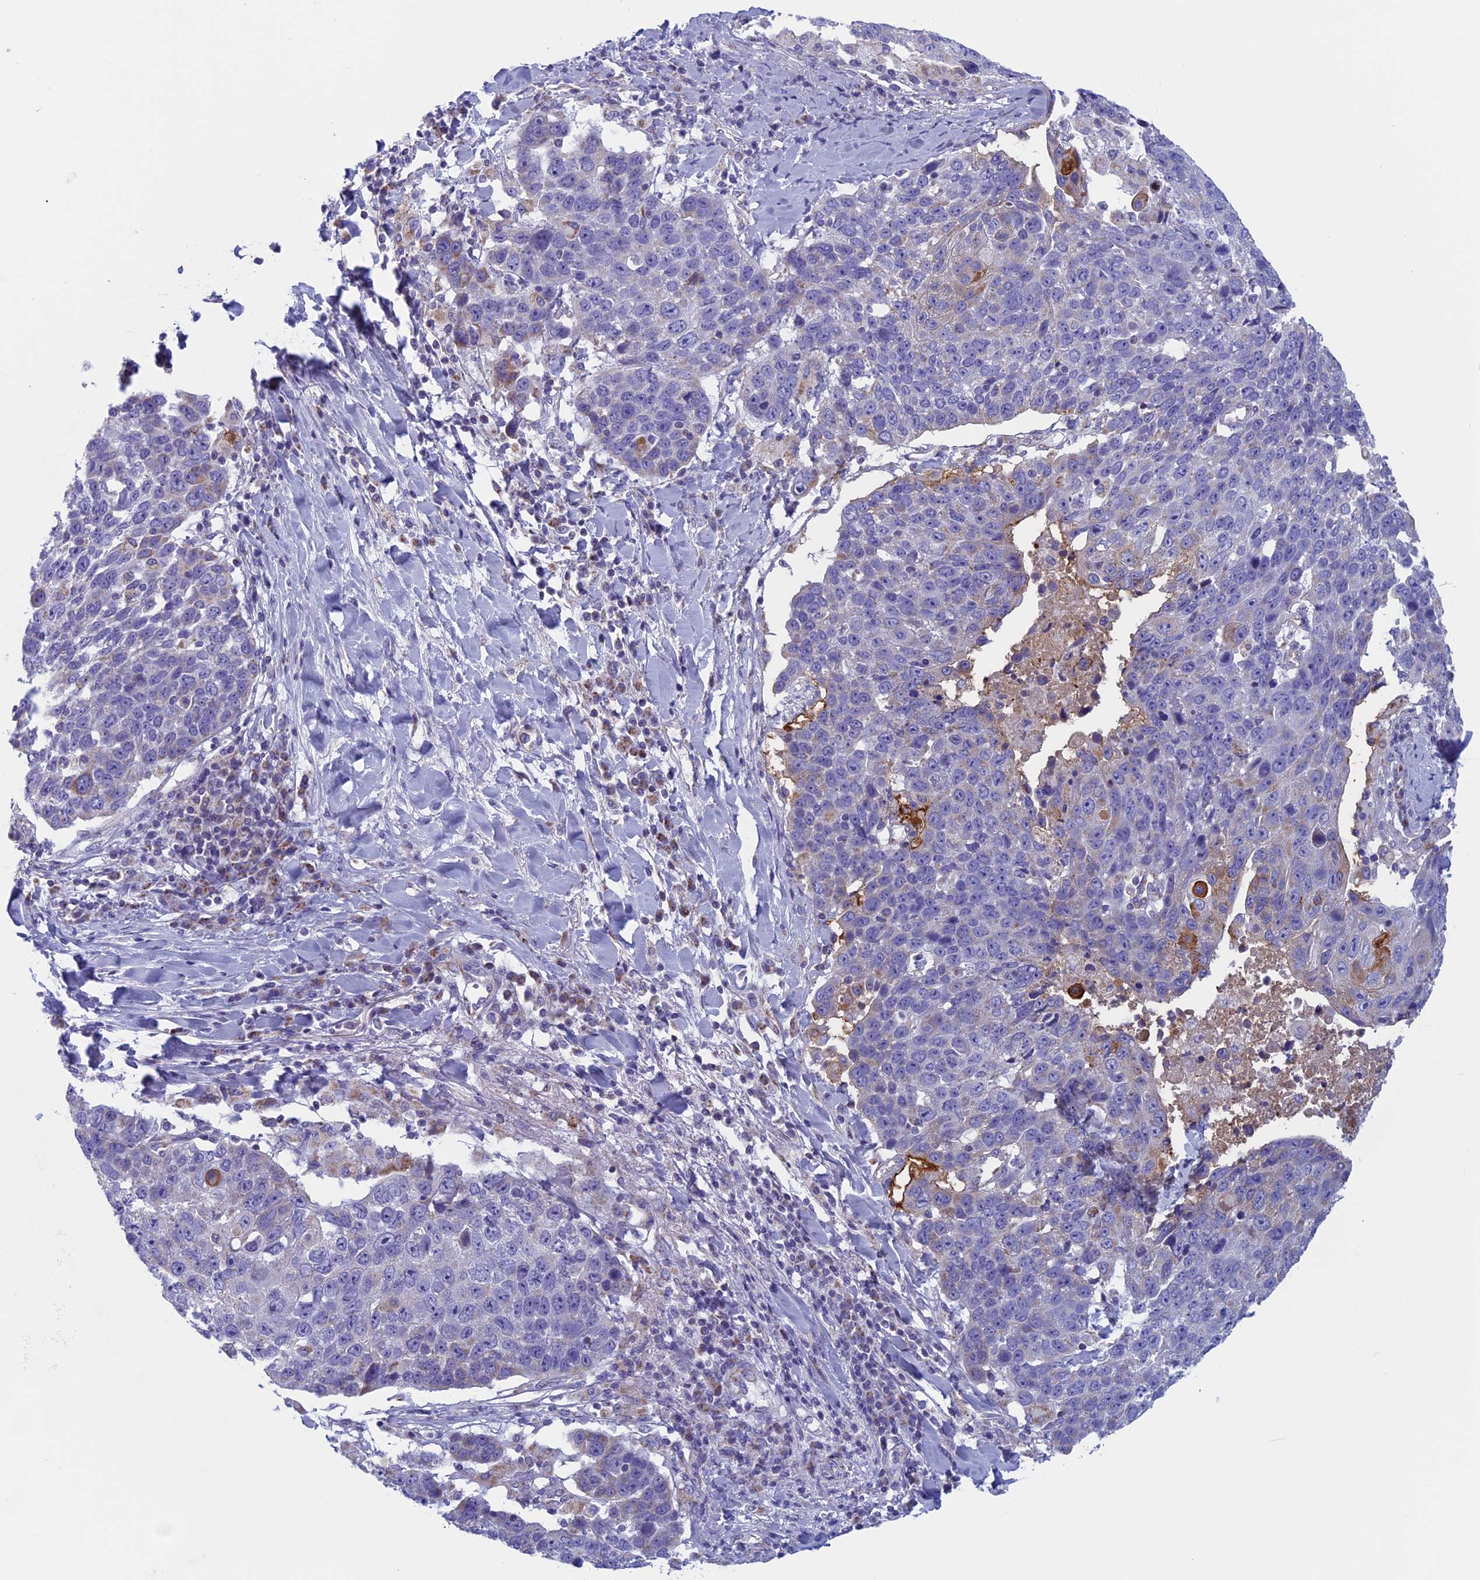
{"staining": {"intensity": "negative", "quantity": "none", "location": "none"}, "tissue": "lung cancer", "cell_type": "Tumor cells", "image_type": "cancer", "snomed": [{"axis": "morphology", "description": "Squamous cell carcinoma, NOS"}, {"axis": "topography", "description": "Lung"}], "caption": "The photomicrograph demonstrates no significant positivity in tumor cells of lung squamous cell carcinoma. (Stains: DAB immunohistochemistry with hematoxylin counter stain, Microscopy: brightfield microscopy at high magnification).", "gene": "NDUFB9", "patient": {"sex": "male", "age": 66}}